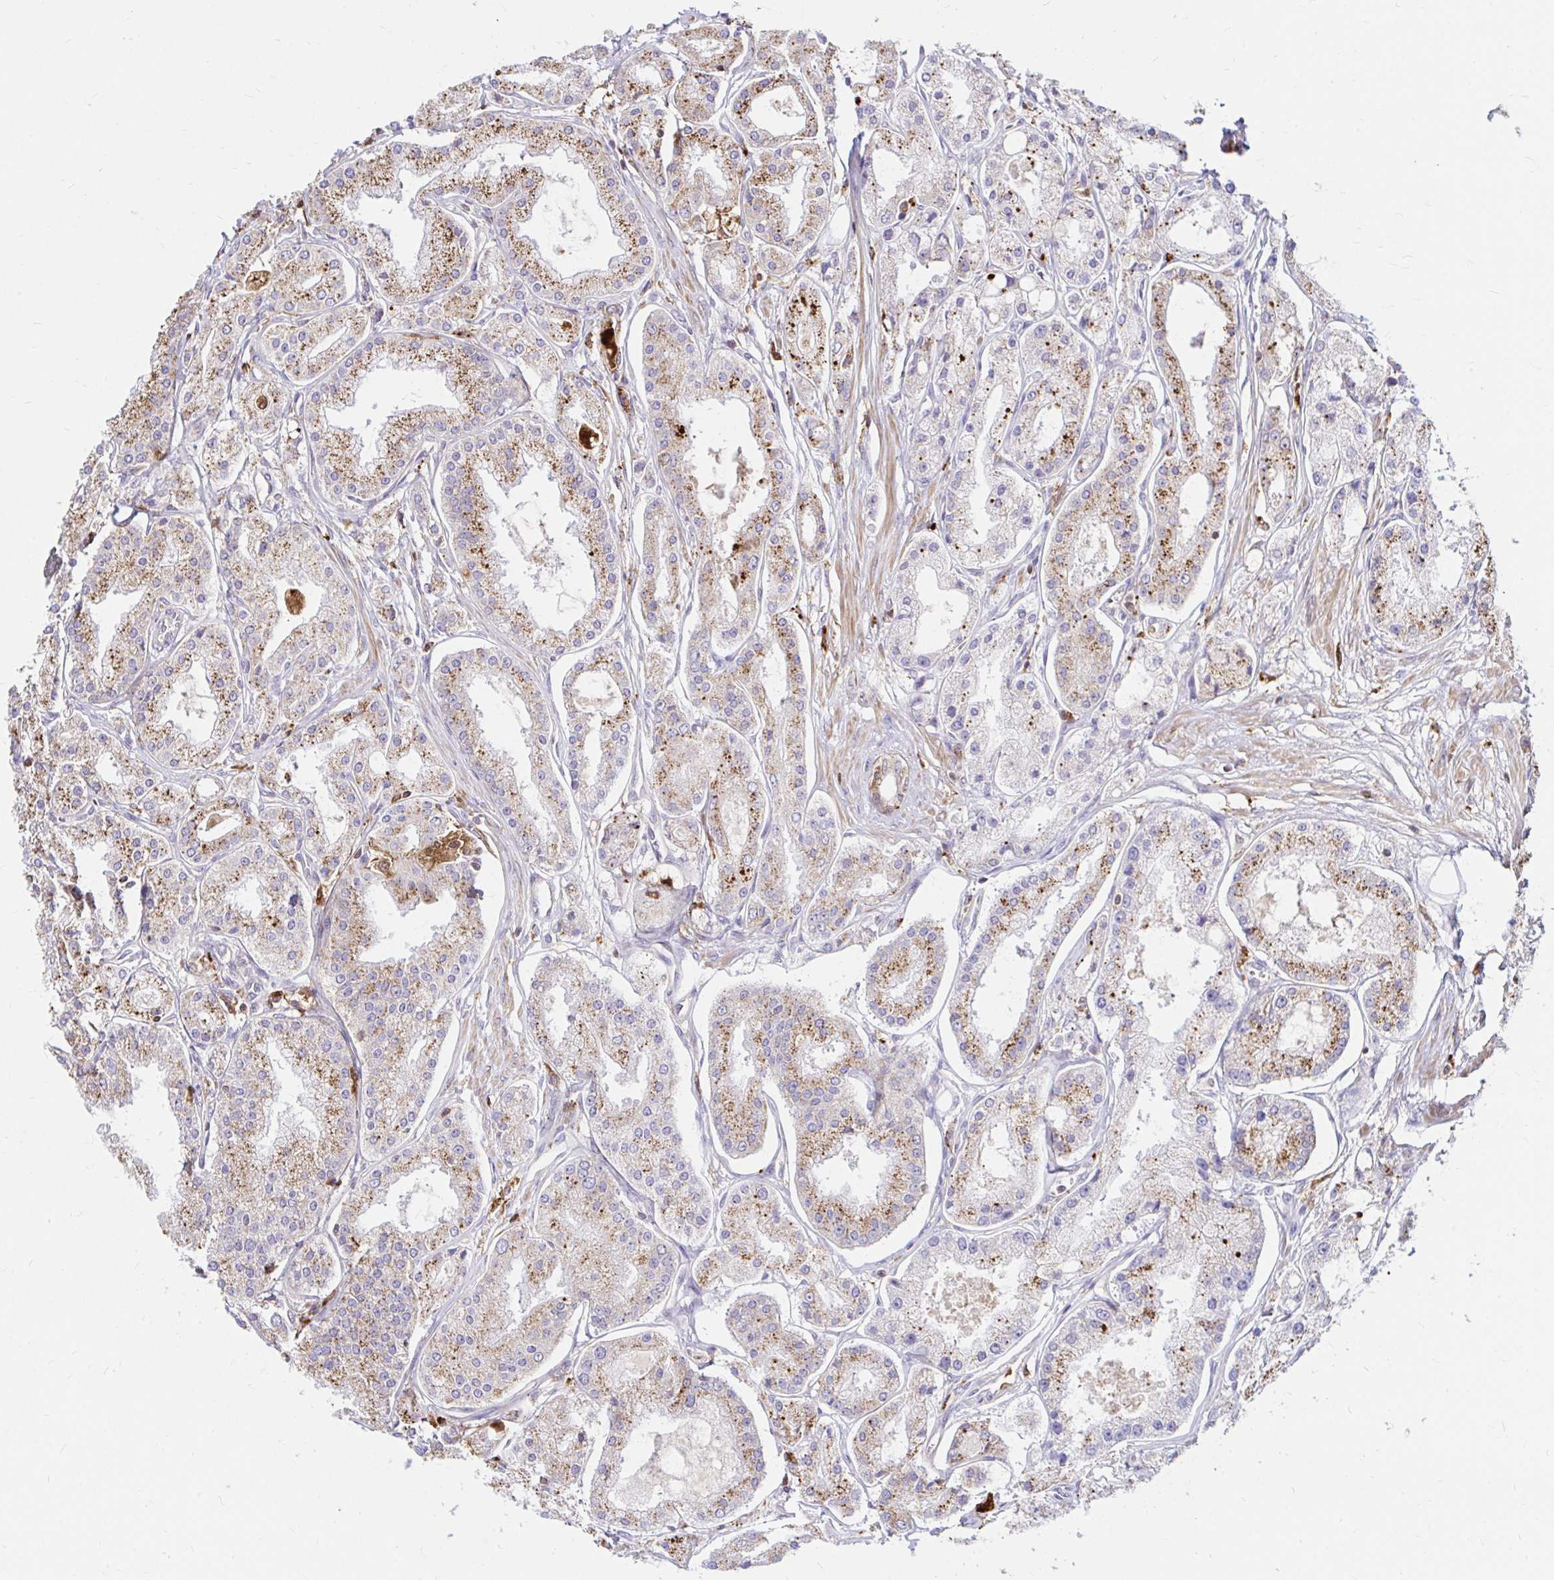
{"staining": {"intensity": "moderate", "quantity": "25%-75%", "location": "cytoplasmic/membranous"}, "tissue": "prostate cancer", "cell_type": "Tumor cells", "image_type": "cancer", "snomed": [{"axis": "morphology", "description": "Adenocarcinoma, High grade"}, {"axis": "topography", "description": "Prostate"}], "caption": "Immunohistochemistry (DAB (3,3'-diaminobenzidine)) staining of human prostate adenocarcinoma (high-grade) displays moderate cytoplasmic/membranous protein staining in about 25%-75% of tumor cells. (Brightfield microscopy of DAB IHC at high magnification).", "gene": "PYCARD", "patient": {"sex": "male", "age": 66}}